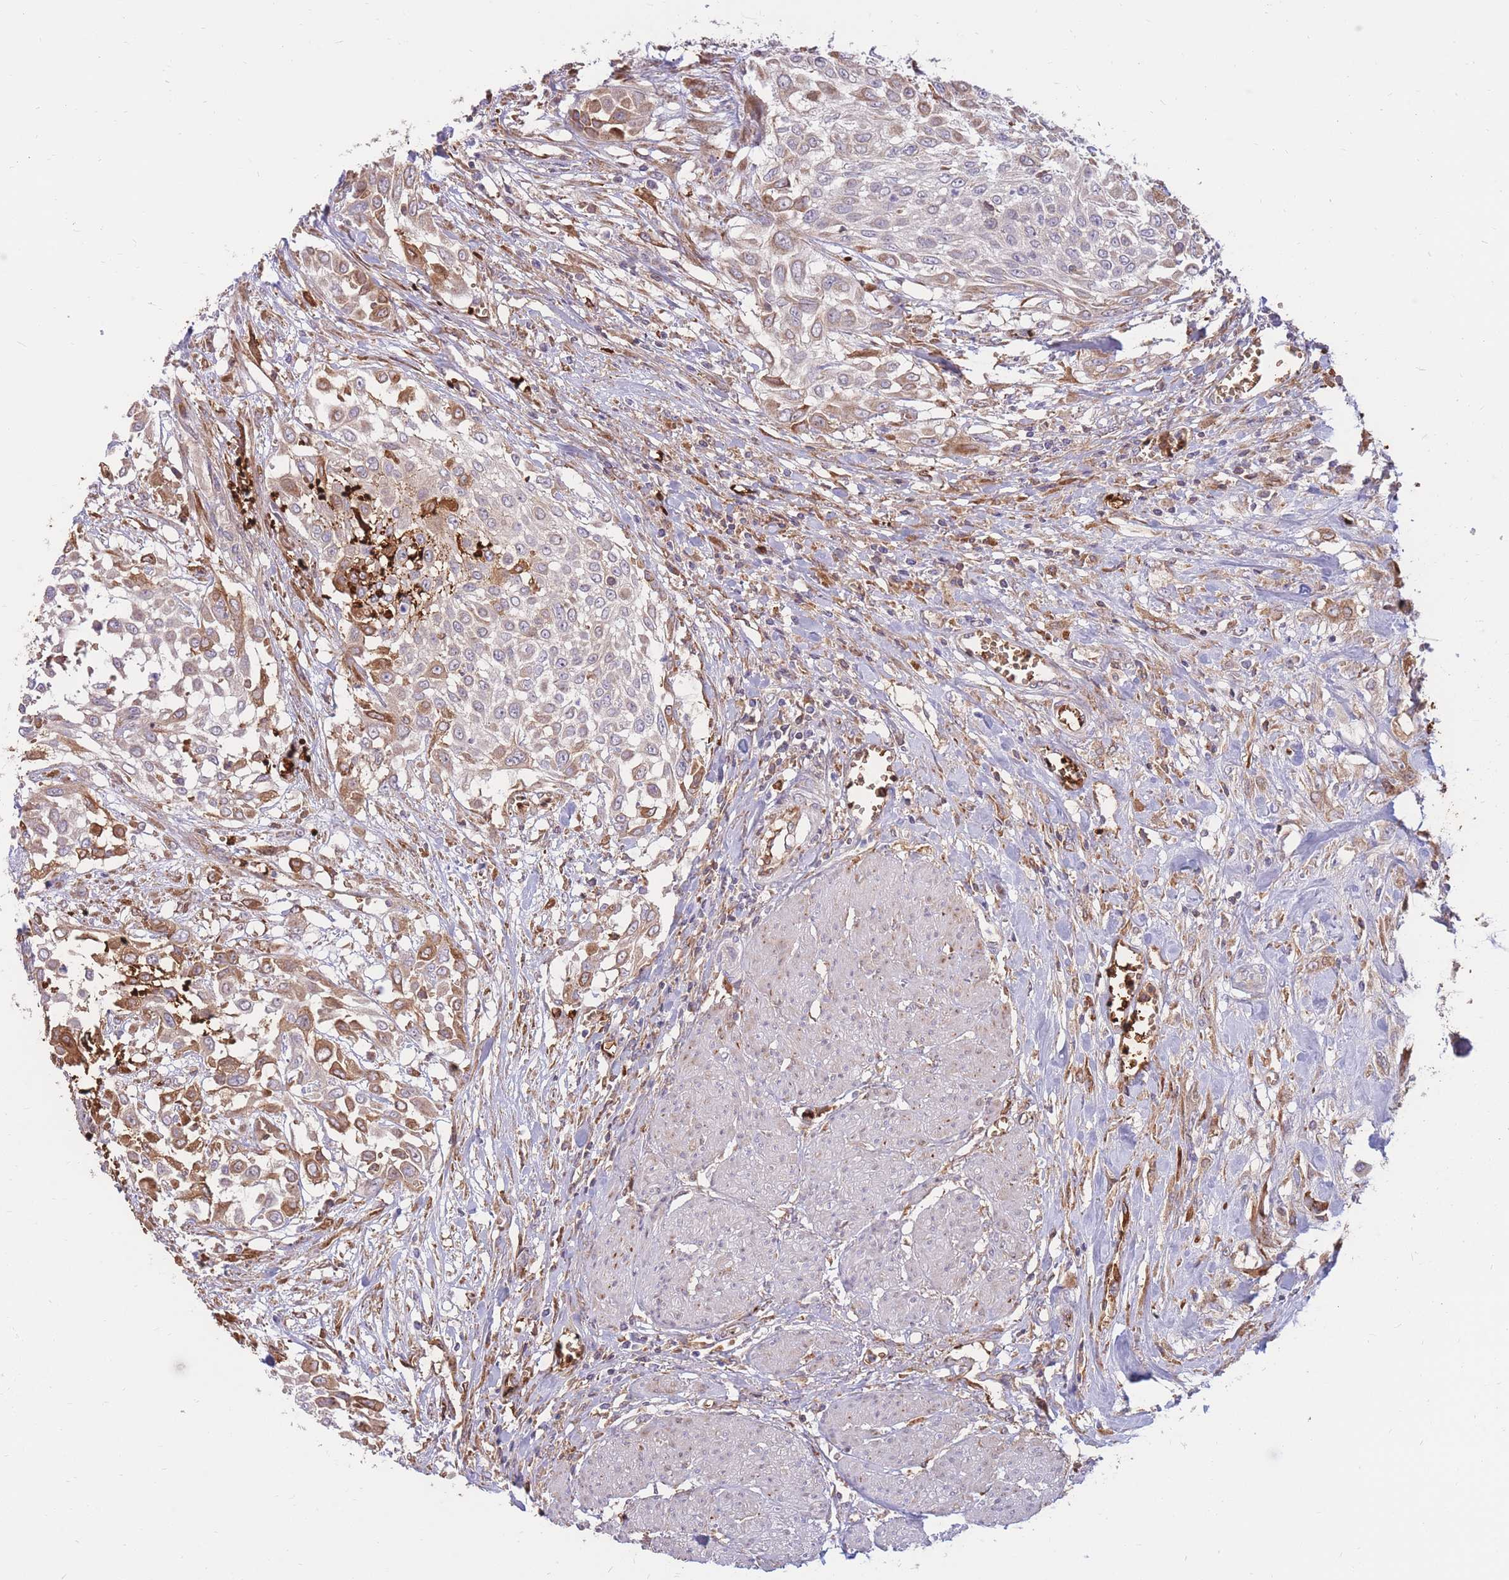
{"staining": {"intensity": "moderate", "quantity": "<25%", "location": "cytoplasmic/membranous"}, "tissue": "urothelial cancer", "cell_type": "Tumor cells", "image_type": "cancer", "snomed": [{"axis": "morphology", "description": "Urothelial carcinoma, High grade"}, {"axis": "topography", "description": "Urinary bladder"}], "caption": "This micrograph exhibits IHC staining of urothelial cancer, with low moderate cytoplasmic/membranous expression in approximately <25% of tumor cells.", "gene": "ATP10D", "patient": {"sex": "male", "age": 57}}